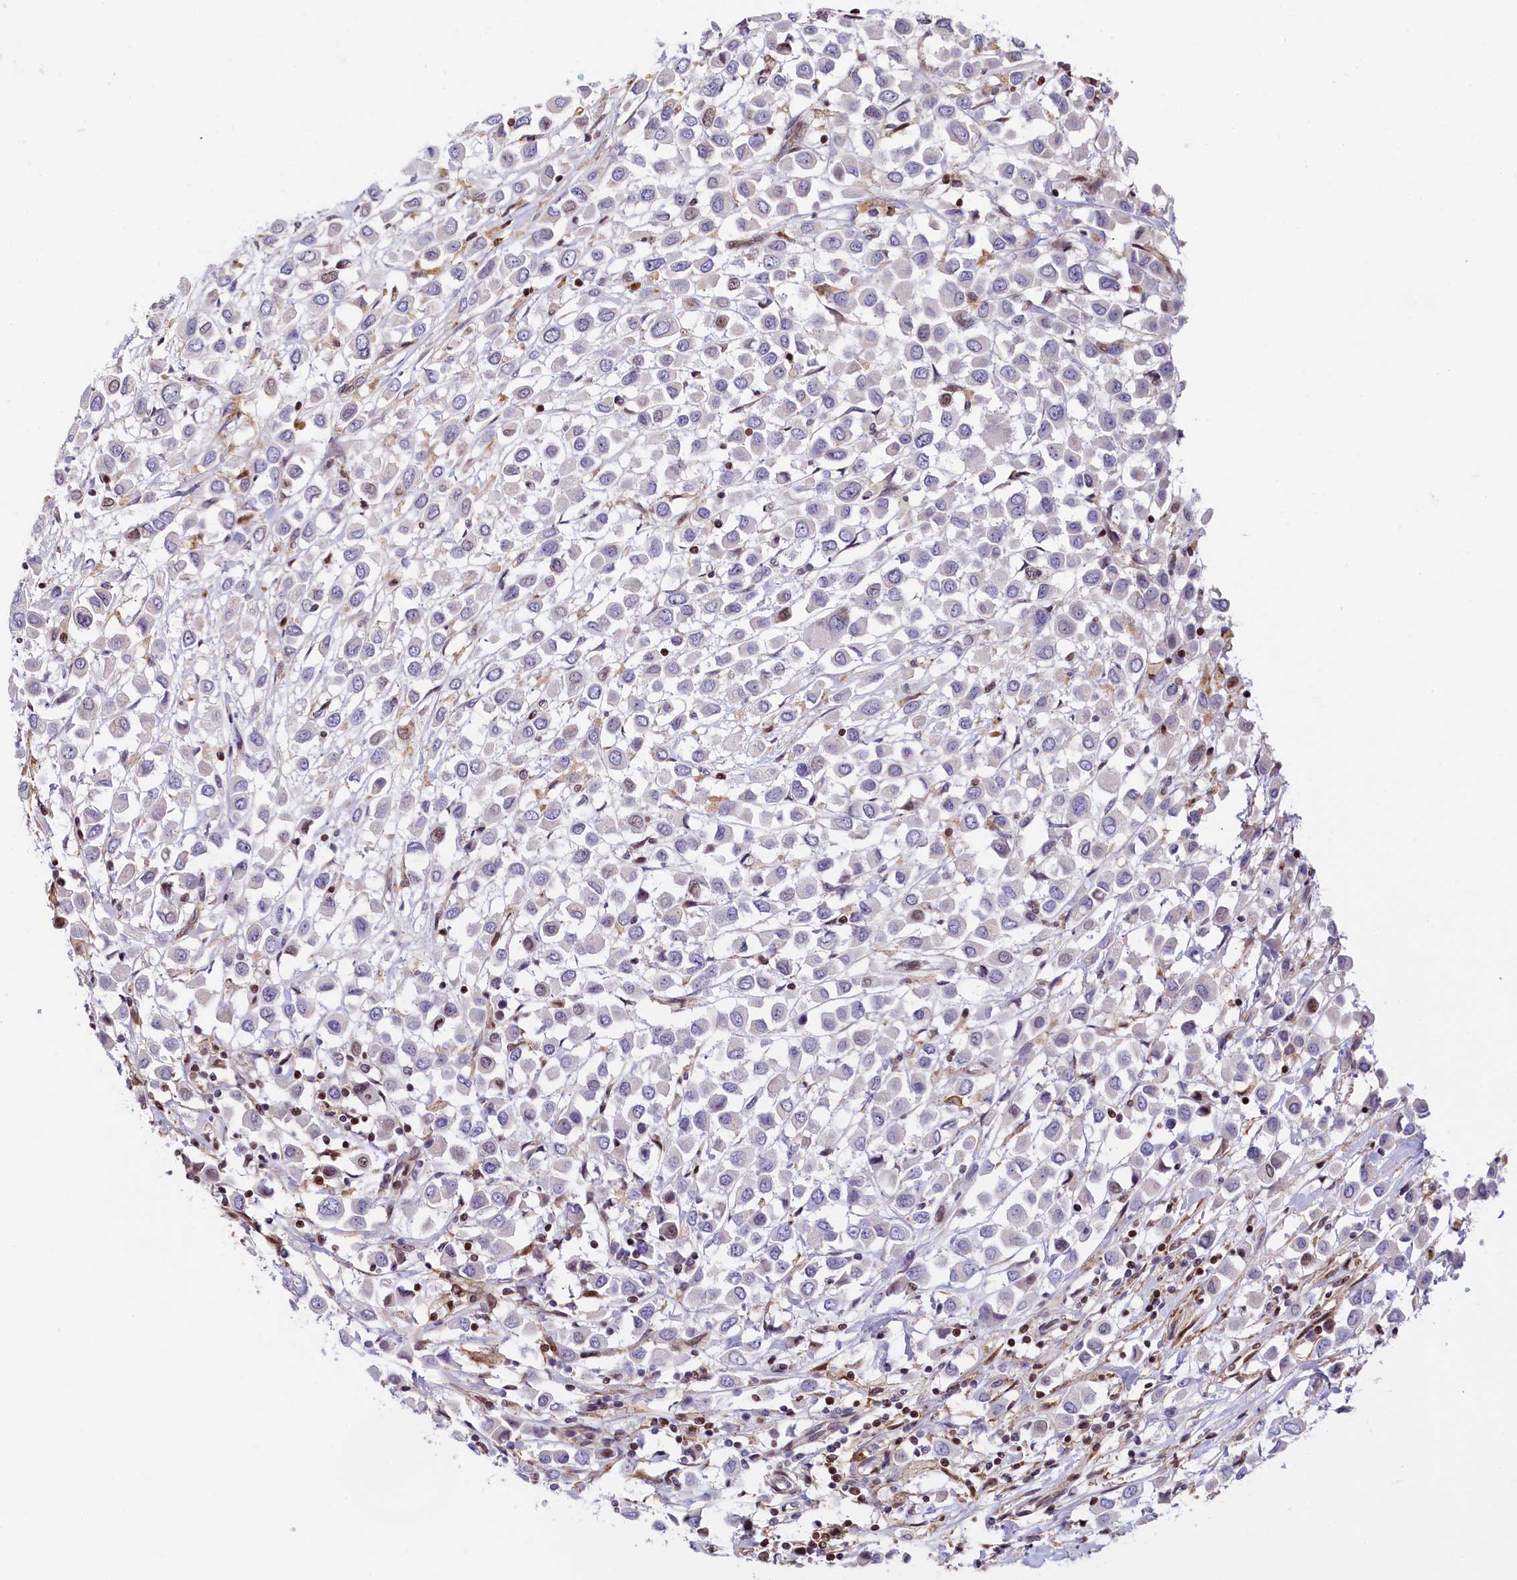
{"staining": {"intensity": "negative", "quantity": "none", "location": "none"}, "tissue": "breast cancer", "cell_type": "Tumor cells", "image_type": "cancer", "snomed": [{"axis": "morphology", "description": "Duct carcinoma"}, {"axis": "topography", "description": "Breast"}], "caption": "This is an IHC histopathology image of breast cancer. There is no positivity in tumor cells.", "gene": "TGDS", "patient": {"sex": "female", "age": 61}}